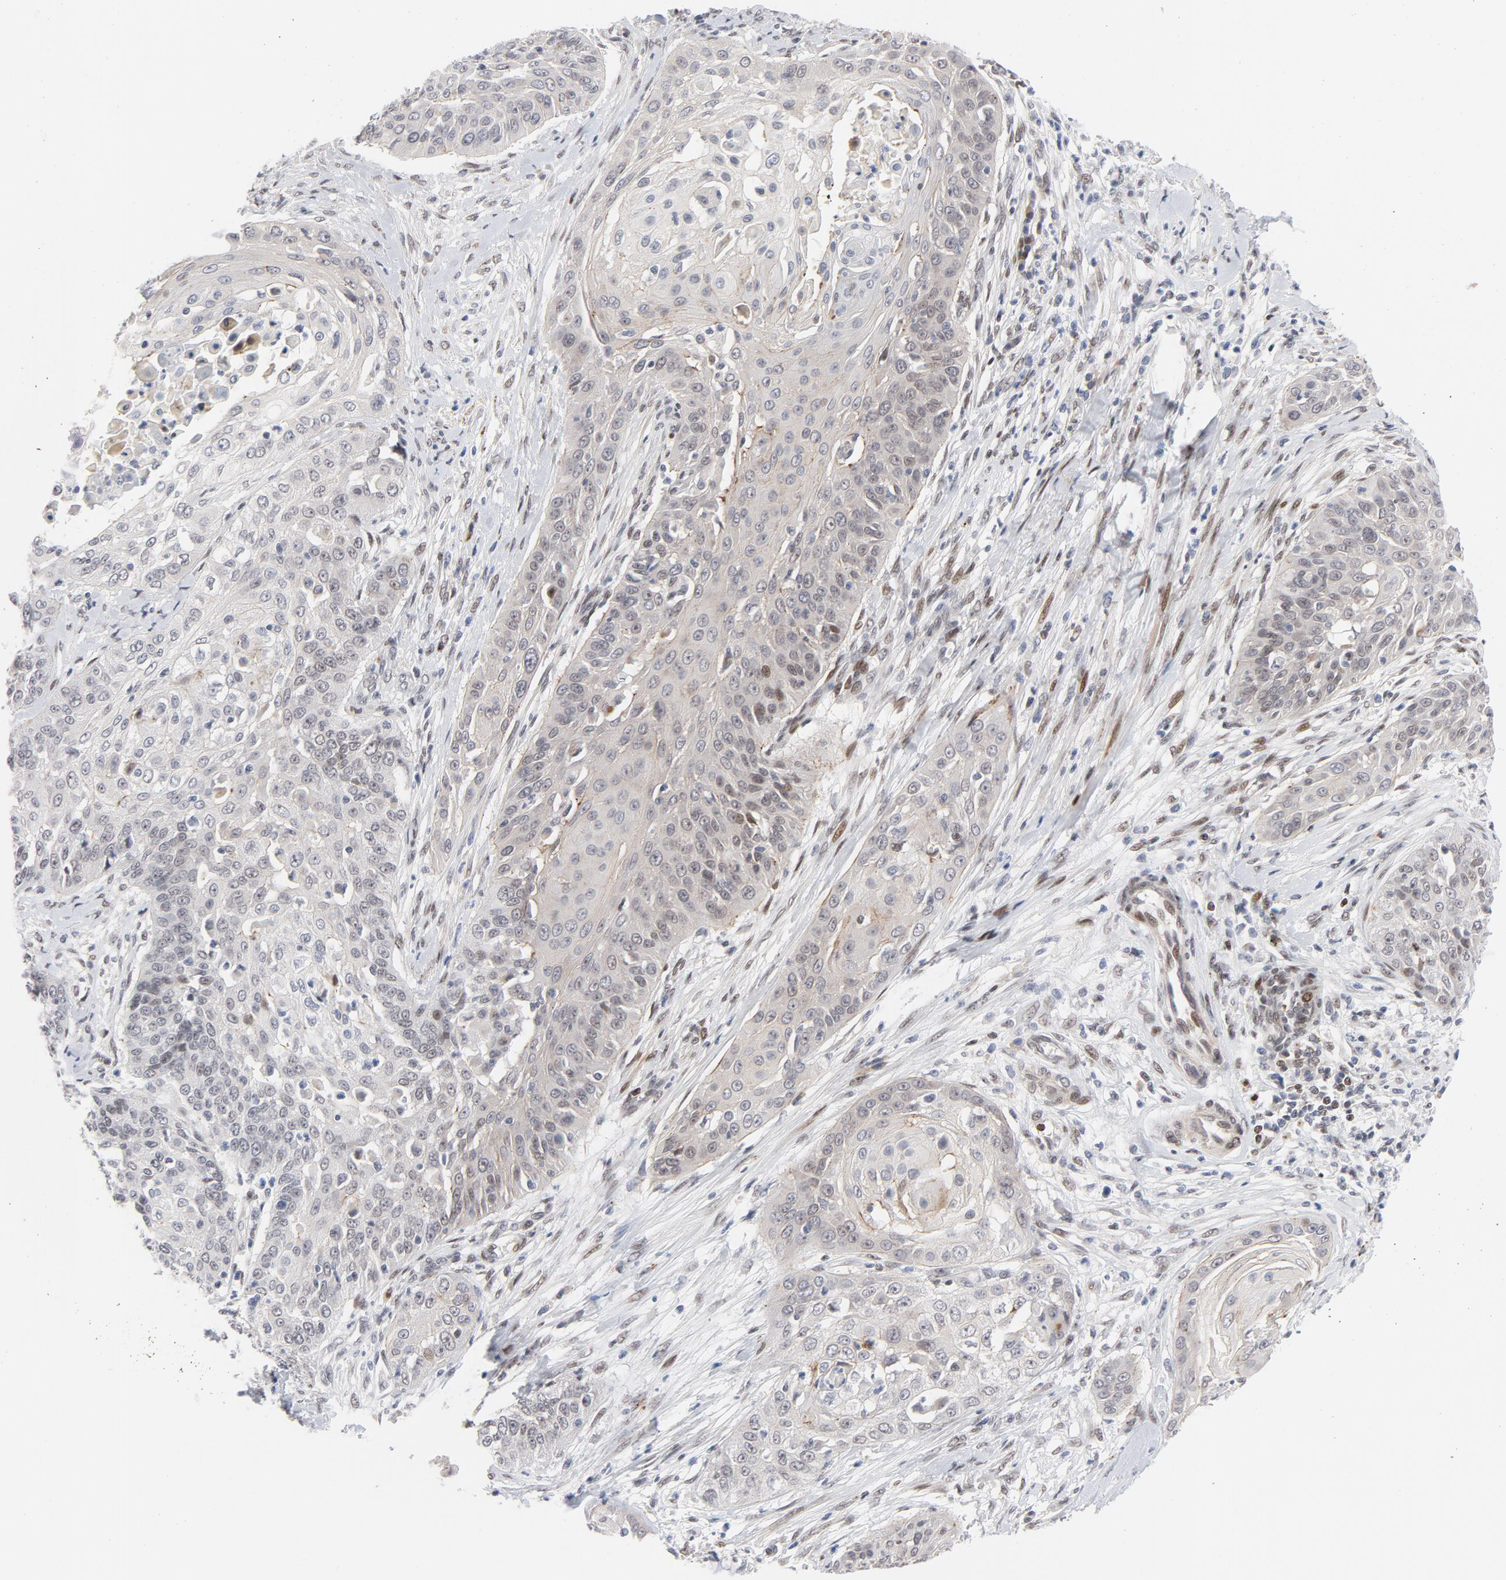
{"staining": {"intensity": "weak", "quantity": "<25%", "location": "nuclear"}, "tissue": "cervical cancer", "cell_type": "Tumor cells", "image_type": "cancer", "snomed": [{"axis": "morphology", "description": "Squamous cell carcinoma, NOS"}, {"axis": "topography", "description": "Cervix"}], "caption": "A histopathology image of cervical squamous cell carcinoma stained for a protein shows no brown staining in tumor cells. (DAB immunohistochemistry (IHC) visualized using brightfield microscopy, high magnification).", "gene": "NFIC", "patient": {"sex": "female", "age": 64}}